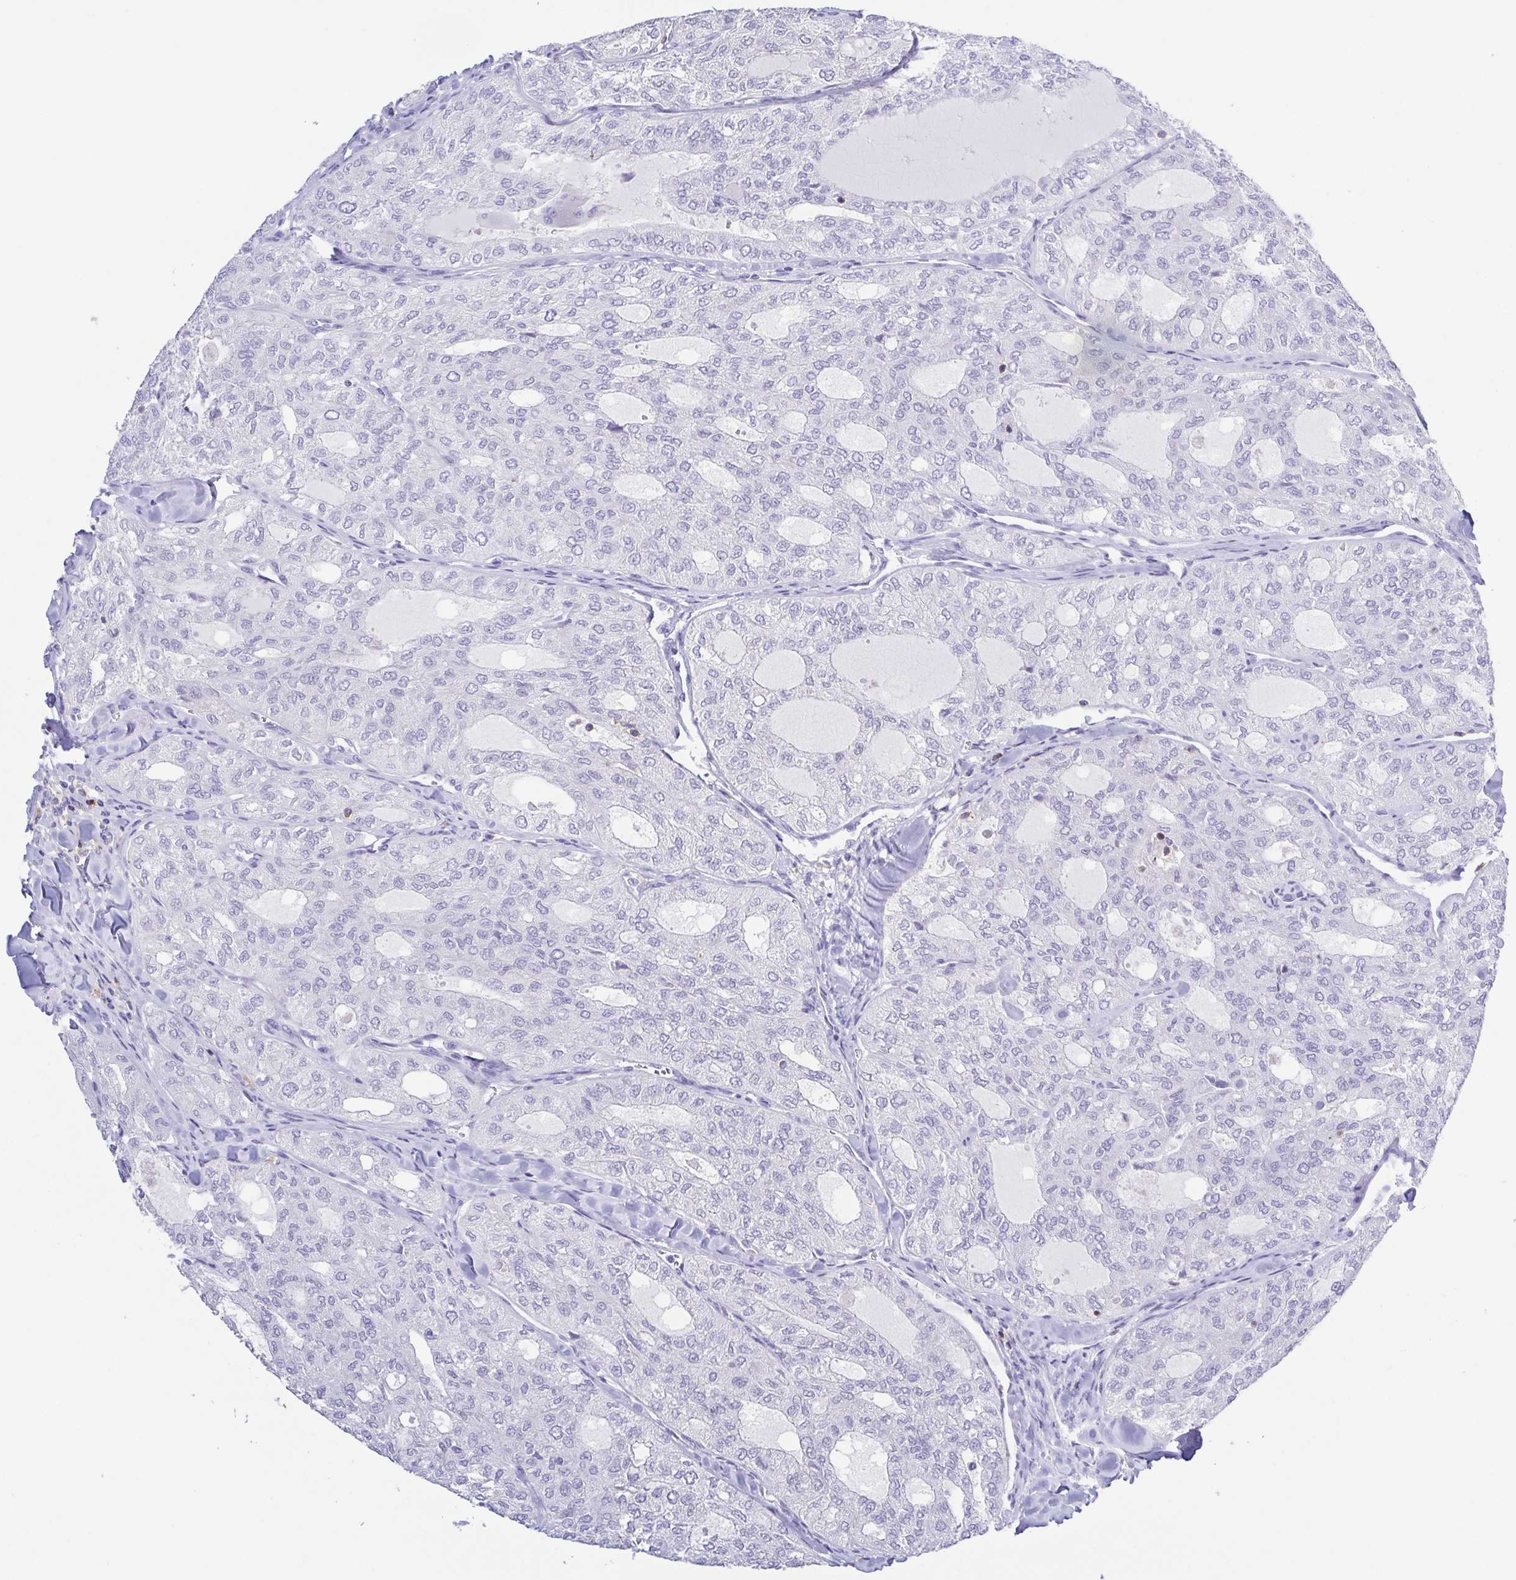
{"staining": {"intensity": "negative", "quantity": "none", "location": "none"}, "tissue": "thyroid cancer", "cell_type": "Tumor cells", "image_type": "cancer", "snomed": [{"axis": "morphology", "description": "Follicular adenoma carcinoma, NOS"}, {"axis": "topography", "description": "Thyroid gland"}], "caption": "An immunohistochemistry photomicrograph of thyroid cancer is shown. There is no staining in tumor cells of thyroid cancer.", "gene": "PGLYRP1", "patient": {"sex": "male", "age": 75}}